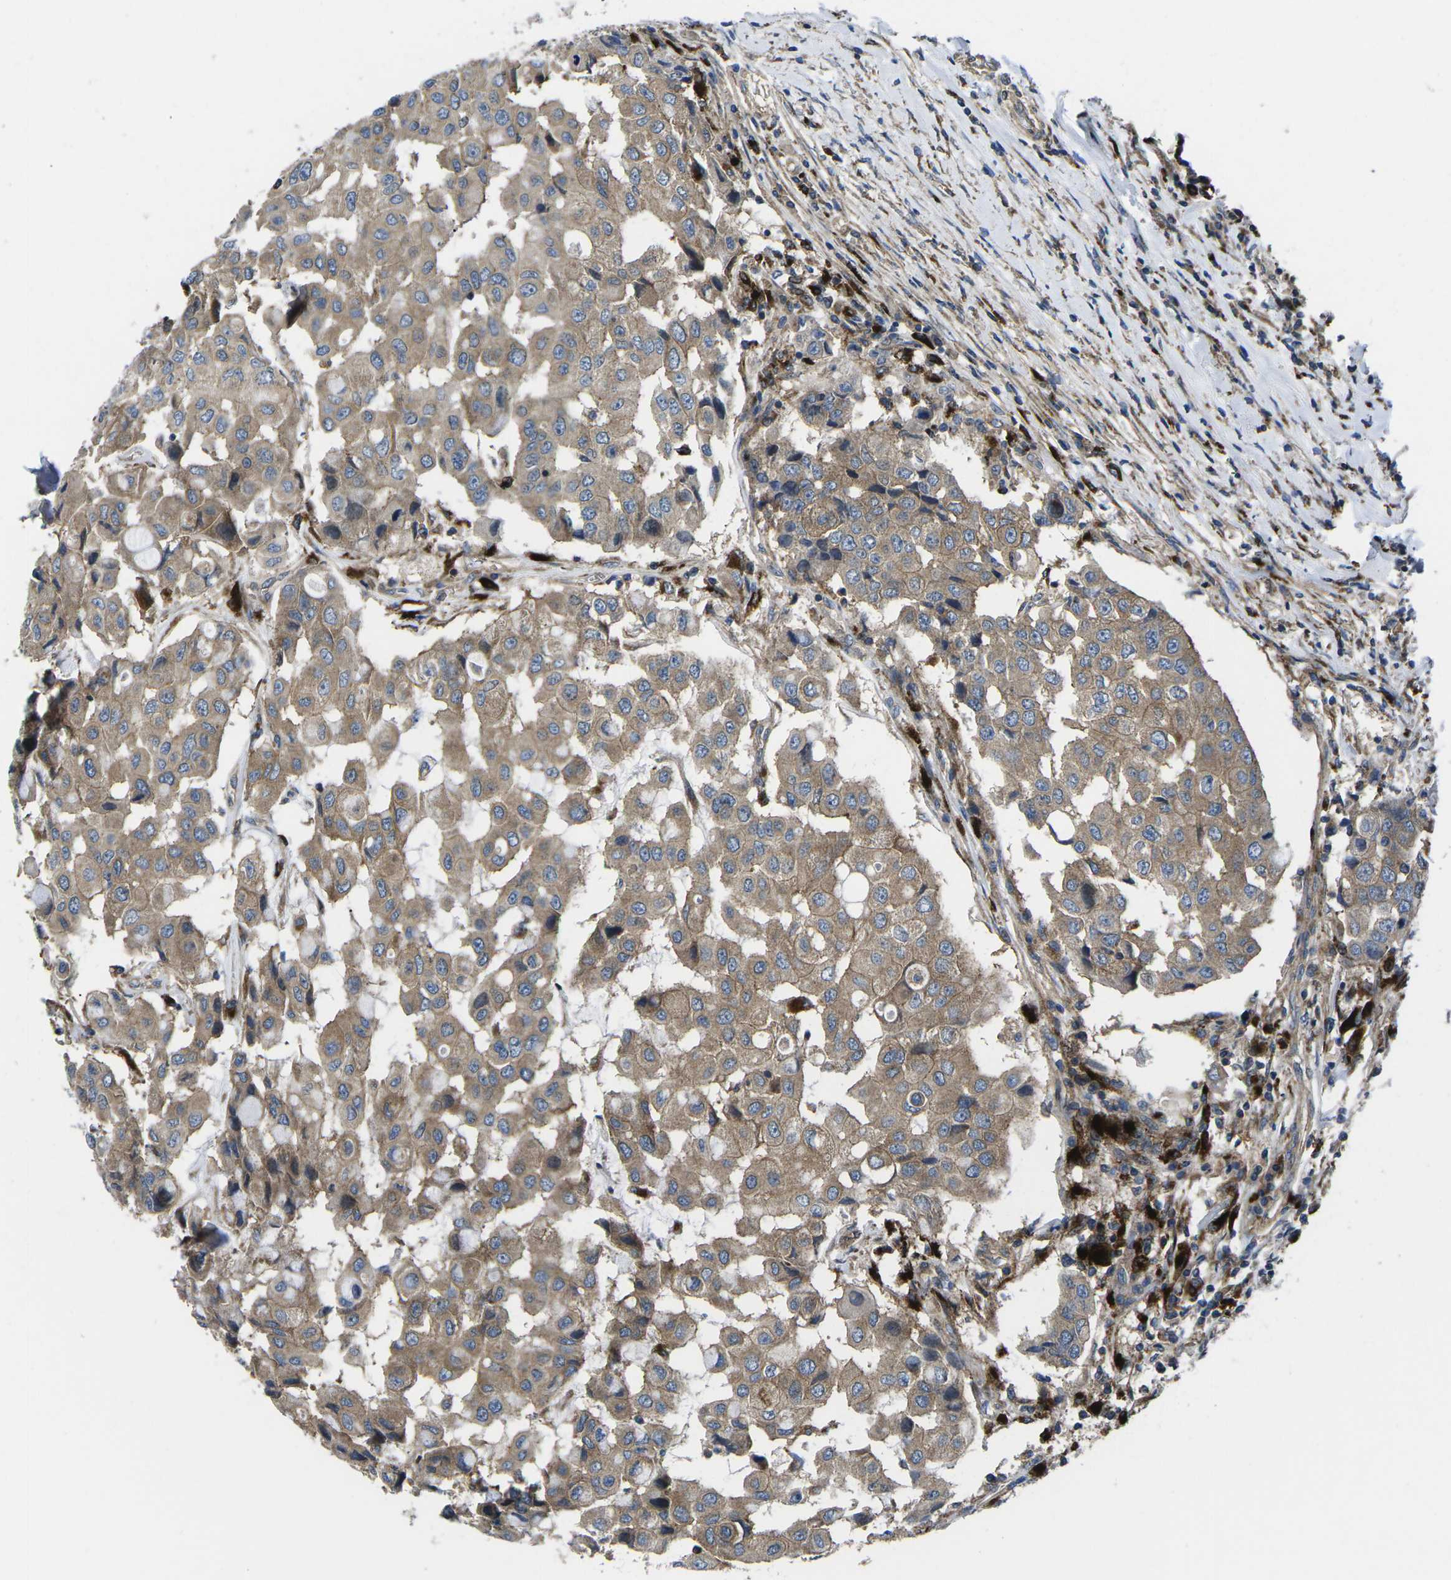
{"staining": {"intensity": "moderate", "quantity": ">75%", "location": "cytoplasmic/membranous"}, "tissue": "breast cancer", "cell_type": "Tumor cells", "image_type": "cancer", "snomed": [{"axis": "morphology", "description": "Duct carcinoma"}, {"axis": "topography", "description": "Breast"}], "caption": "Immunohistochemical staining of intraductal carcinoma (breast) shows medium levels of moderate cytoplasmic/membranous expression in approximately >75% of tumor cells.", "gene": "DLG1", "patient": {"sex": "female", "age": 27}}